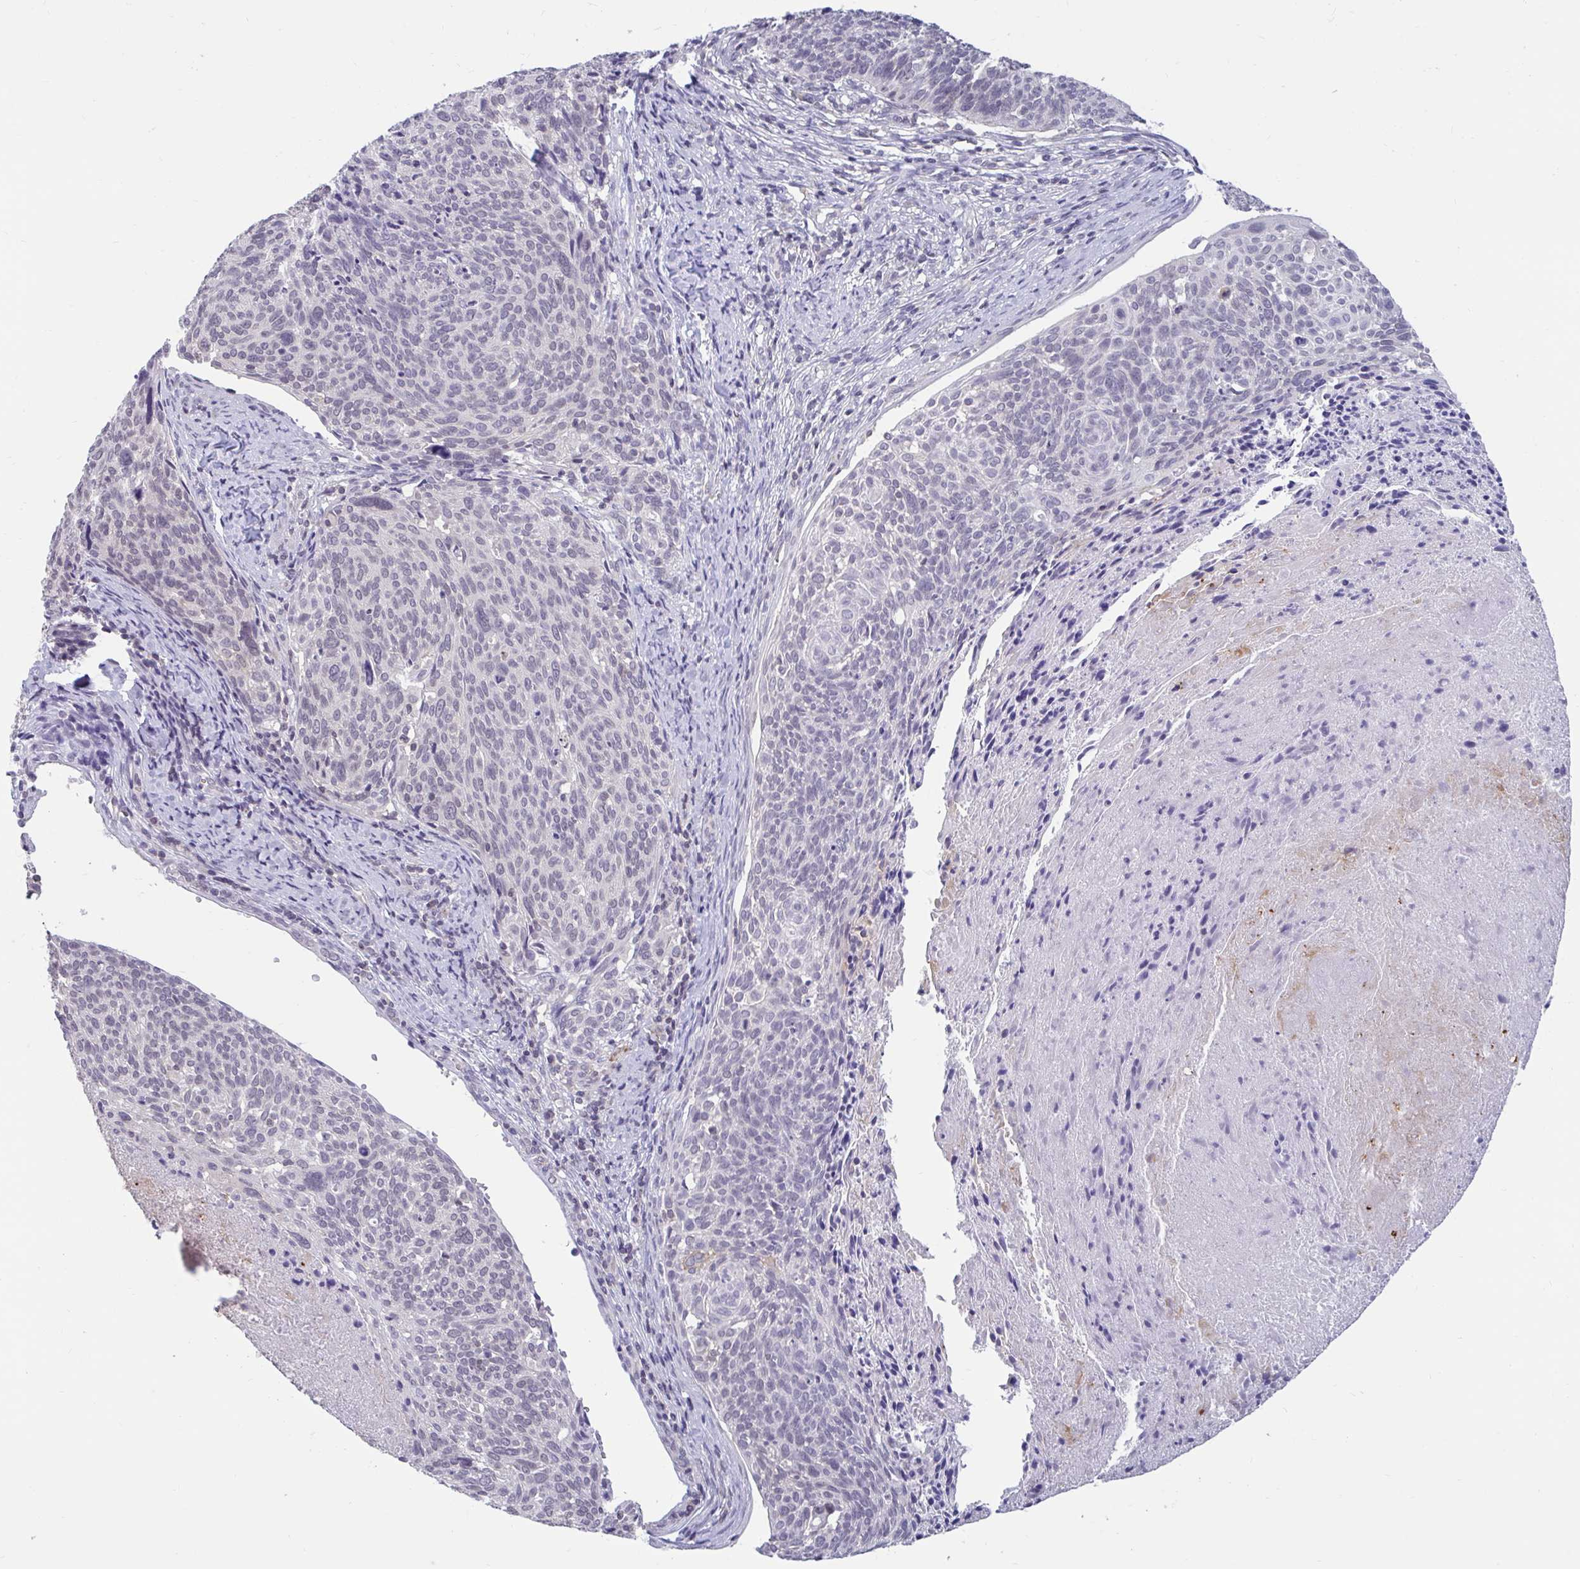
{"staining": {"intensity": "negative", "quantity": "none", "location": "none"}, "tissue": "cervical cancer", "cell_type": "Tumor cells", "image_type": "cancer", "snomed": [{"axis": "morphology", "description": "Squamous cell carcinoma, NOS"}, {"axis": "topography", "description": "Cervix"}], "caption": "An immunohistochemistry (IHC) photomicrograph of cervical squamous cell carcinoma is shown. There is no staining in tumor cells of cervical squamous cell carcinoma.", "gene": "ARPP19", "patient": {"sex": "female", "age": 49}}